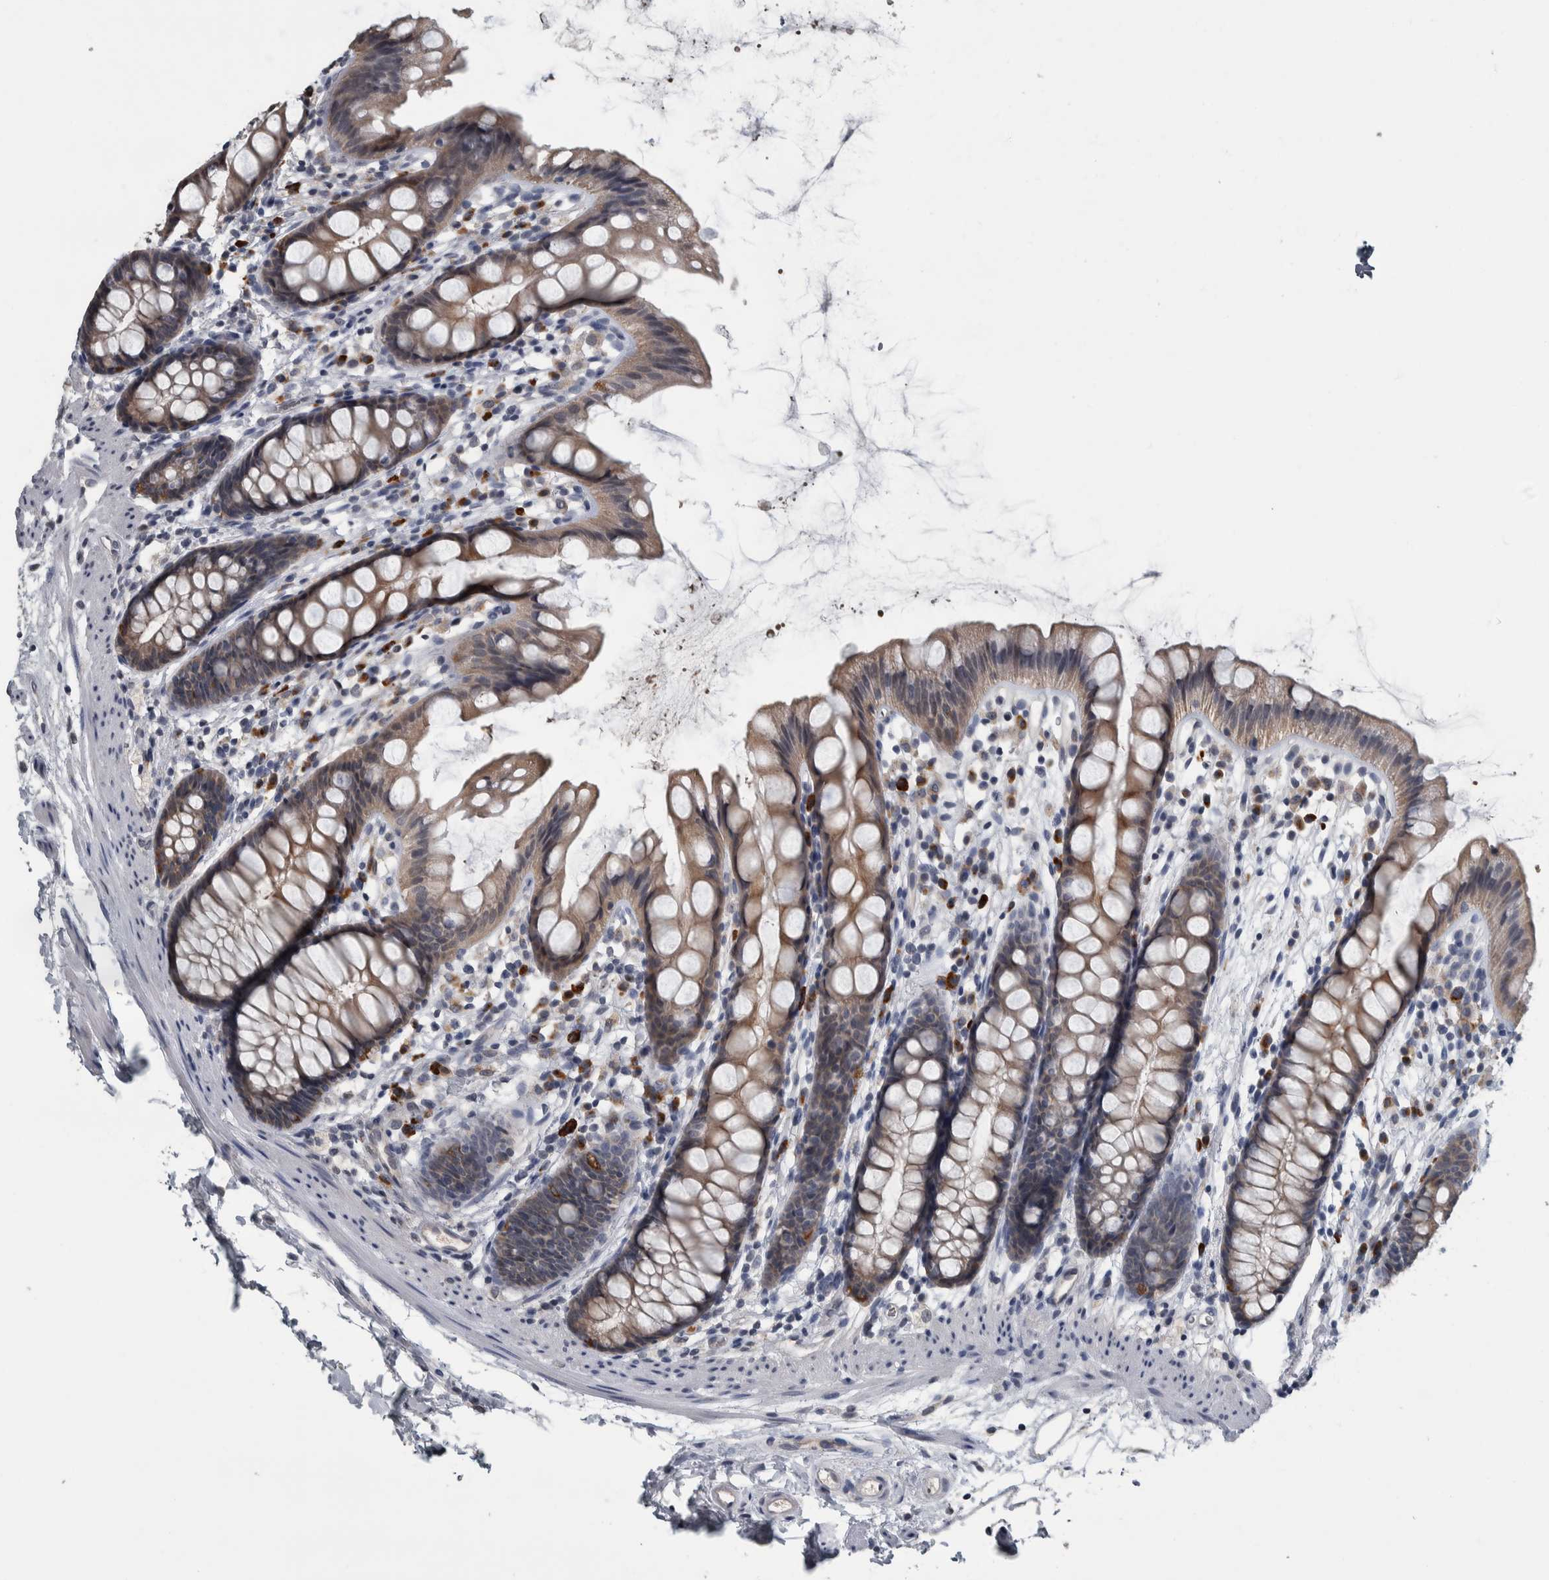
{"staining": {"intensity": "weak", "quantity": ">75%", "location": "cytoplasmic/membranous"}, "tissue": "rectum", "cell_type": "Glandular cells", "image_type": "normal", "snomed": [{"axis": "morphology", "description": "Normal tissue, NOS"}, {"axis": "topography", "description": "Rectum"}], "caption": "Protein staining by immunohistochemistry displays weak cytoplasmic/membranous positivity in about >75% of glandular cells in normal rectum.", "gene": "CAVIN4", "patient": {"sex": "female", "age": 65}}